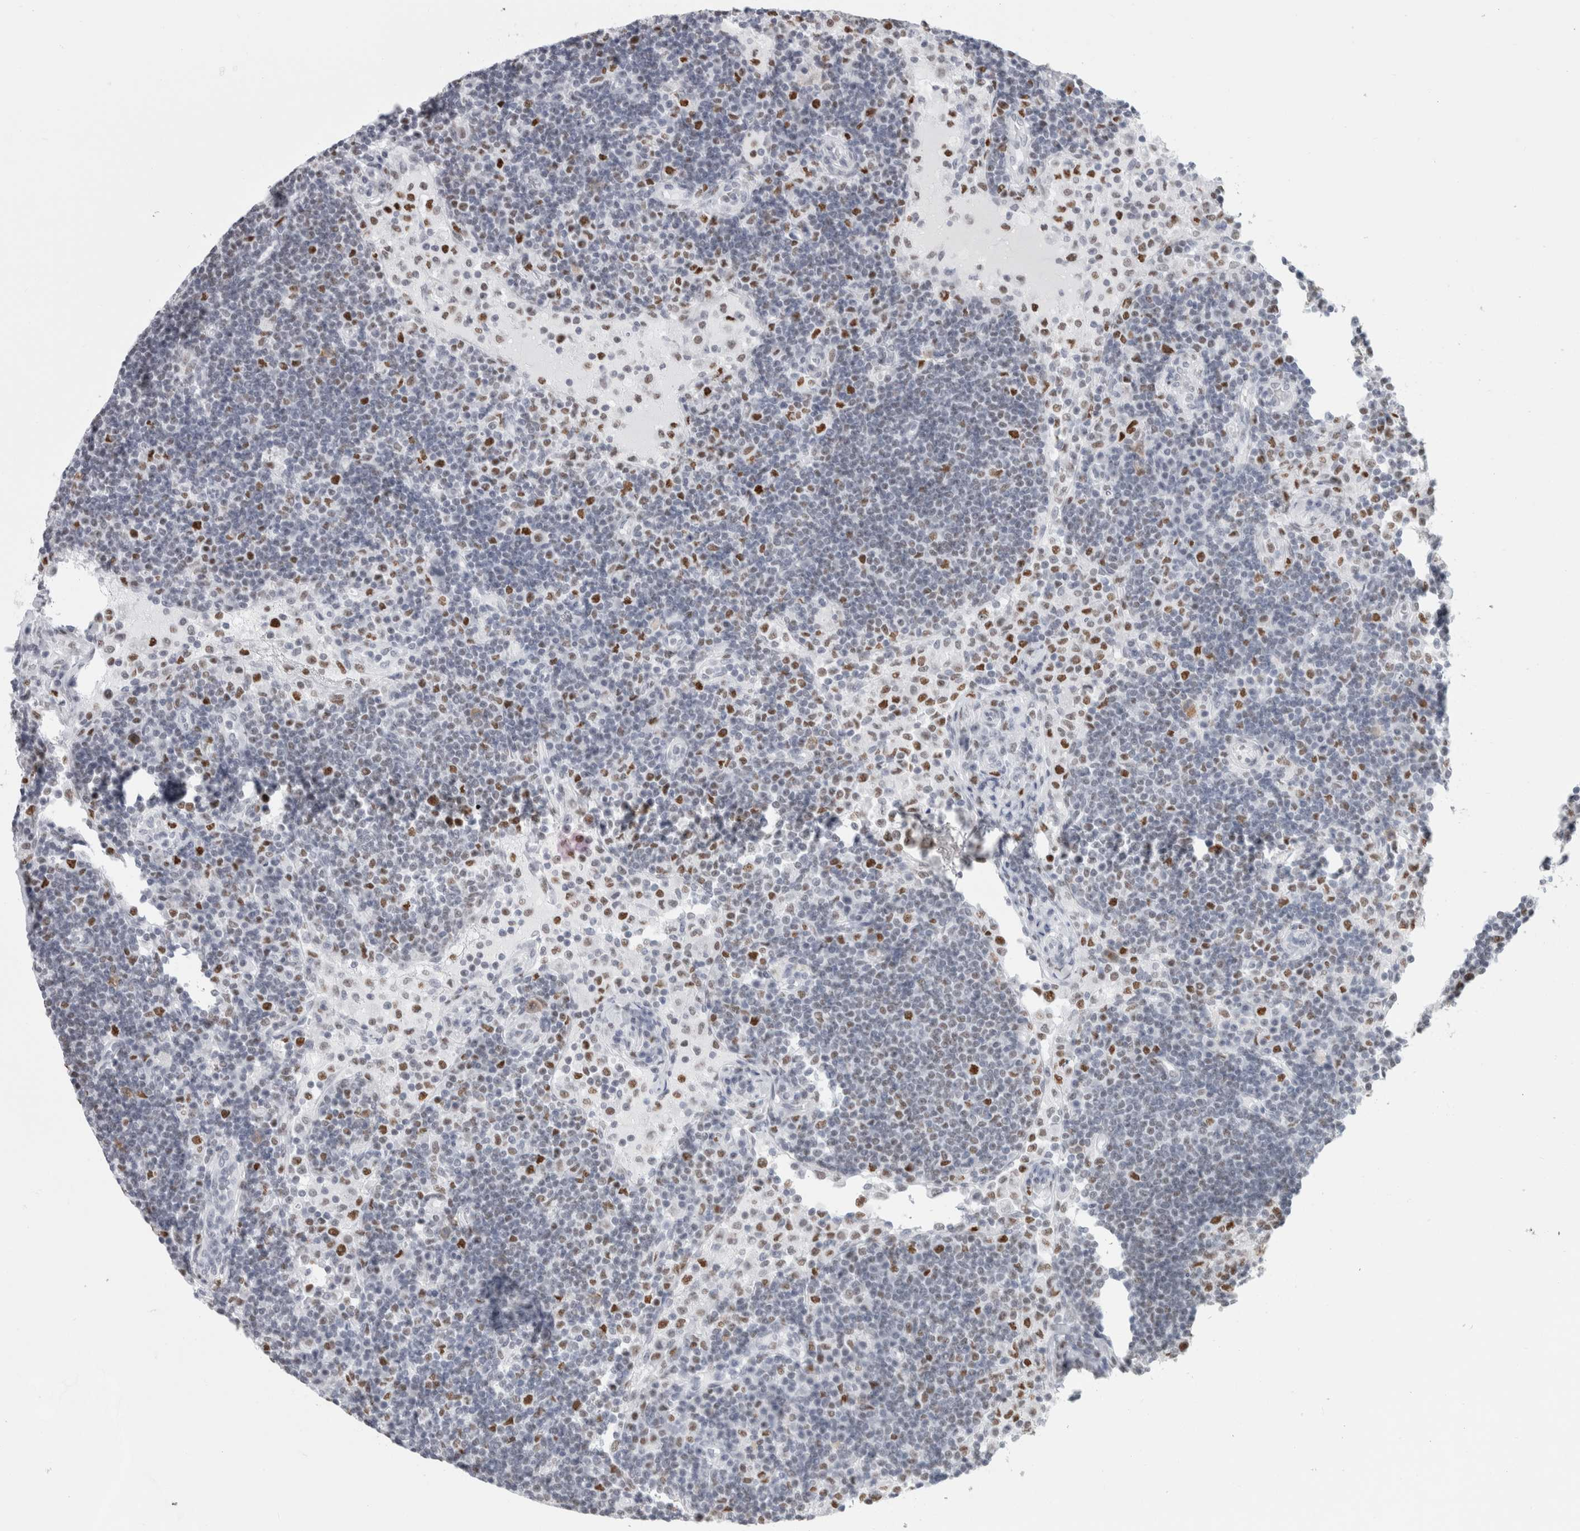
{"staining": {"intensity": "strong", "quantity": ">75%", "location": "nuclear"}, "tissue": "lymph node", "cell_type": "Germinal center cells", "image_type": "normal", "snomed": [{"axis": "morphology", "description": "Normal tissue, NOS"}, {"axis": "topography", "description": "Lymph node"}], "caption": "Germinal center cells show high levels of strong nuclear expression in approximately >75% of cells in benign lymph node. The staining was performed using DAB, with brown indicating positive protein expression. Nuclei are stained blue with hematoxylin.", "gene": "SMARCC1", "patient": {"sex": "female", "age": 53}}